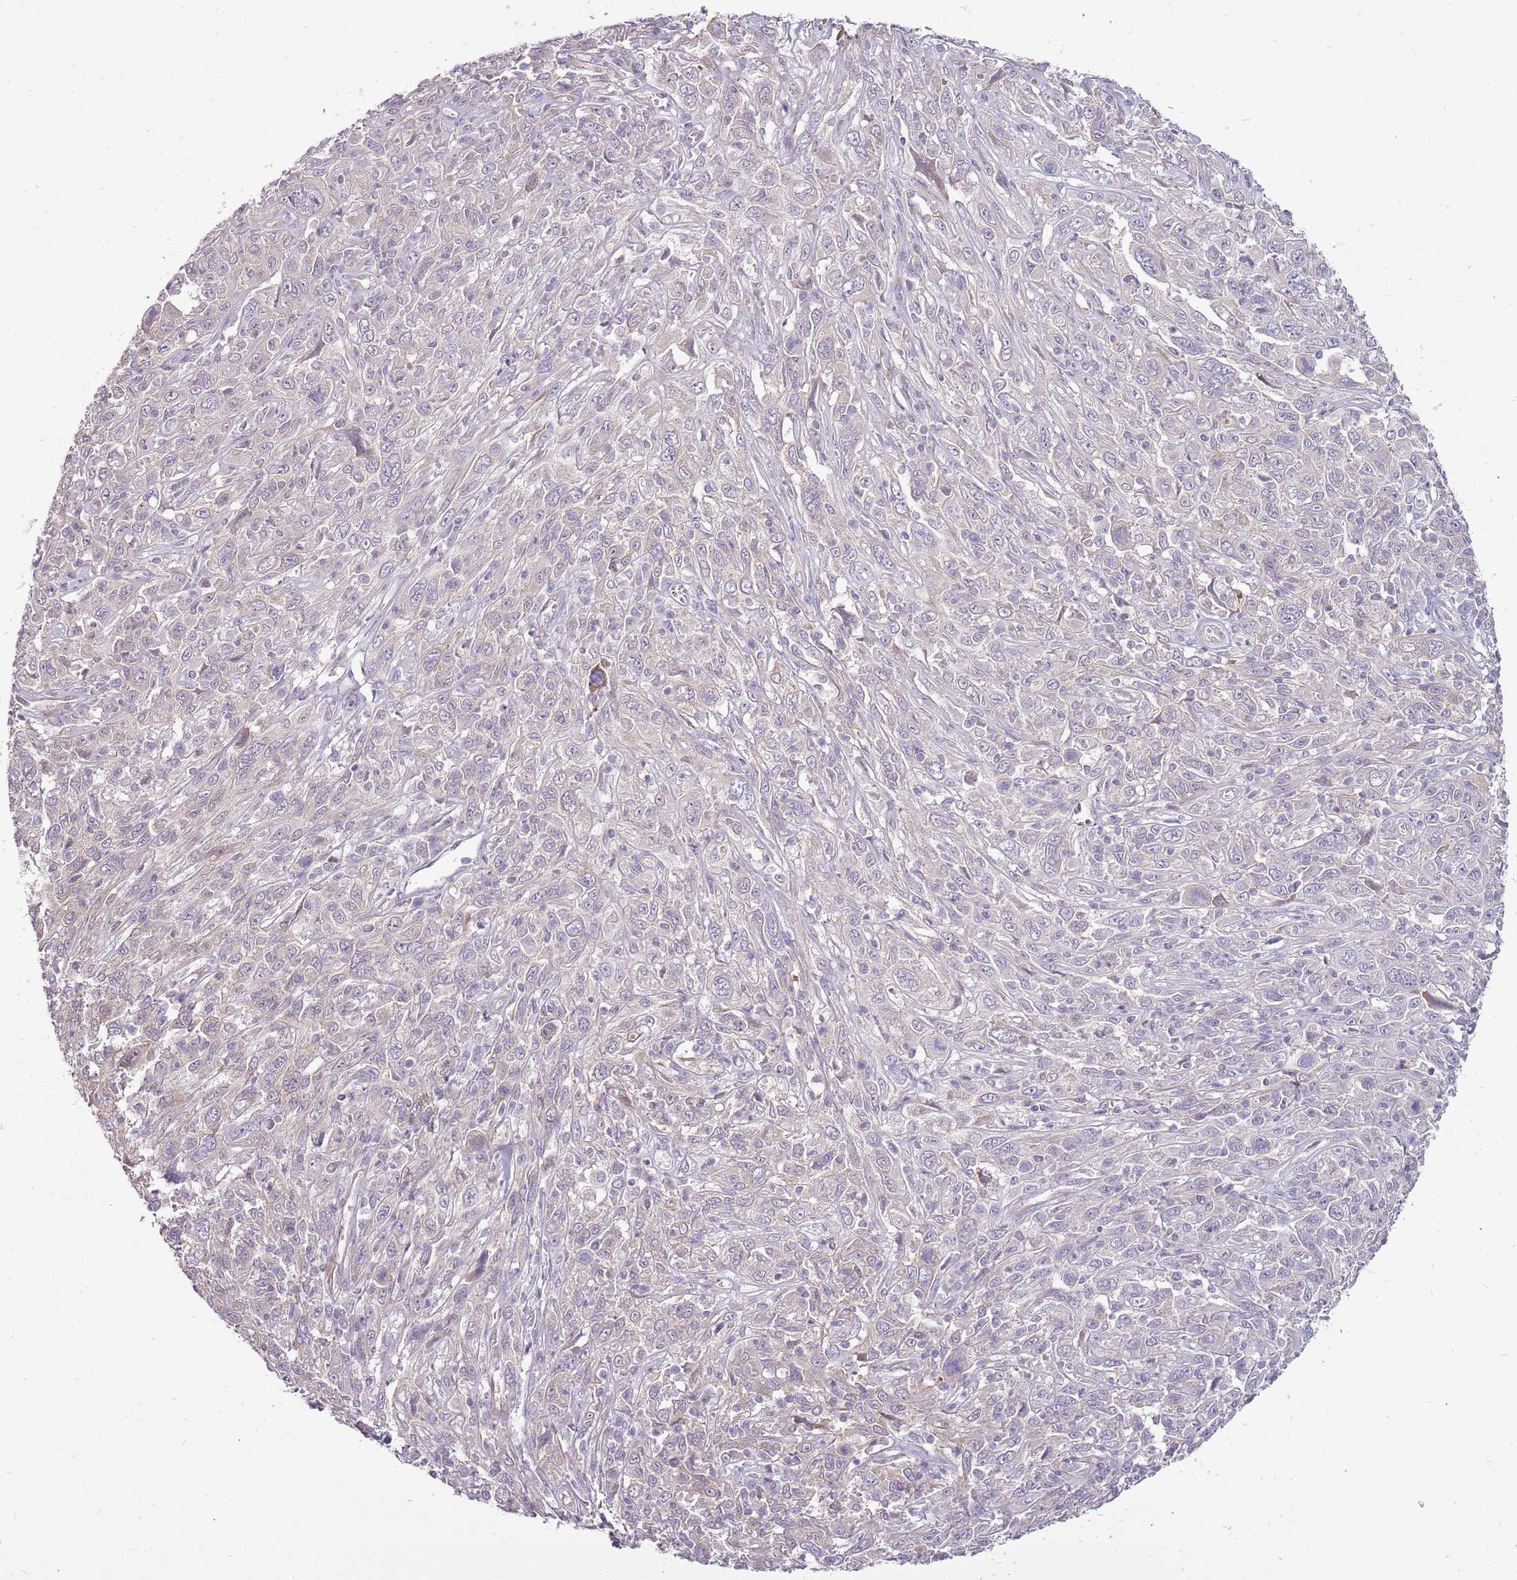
{"staining": {"intensity": "weak", "quantity": "<25%", "location": "cytoplasmic/membranous"}, "tissue": "cervical cancer", "cell_type": "Tumor cells", "image_type": "cancer", "snomed": [{"axis": "morphology", "description": "Squamous cell carcinoma, NOS"}, {"axis": "topography", "description": "Cervix"}], "caption": "IHC image of human squamous cell carcinoma (cervical) stained for a protein (brown), which reveals no staining in tumor cells.", "gene": "UGGT2", "patient": {"sex": "female", "age": 46}}